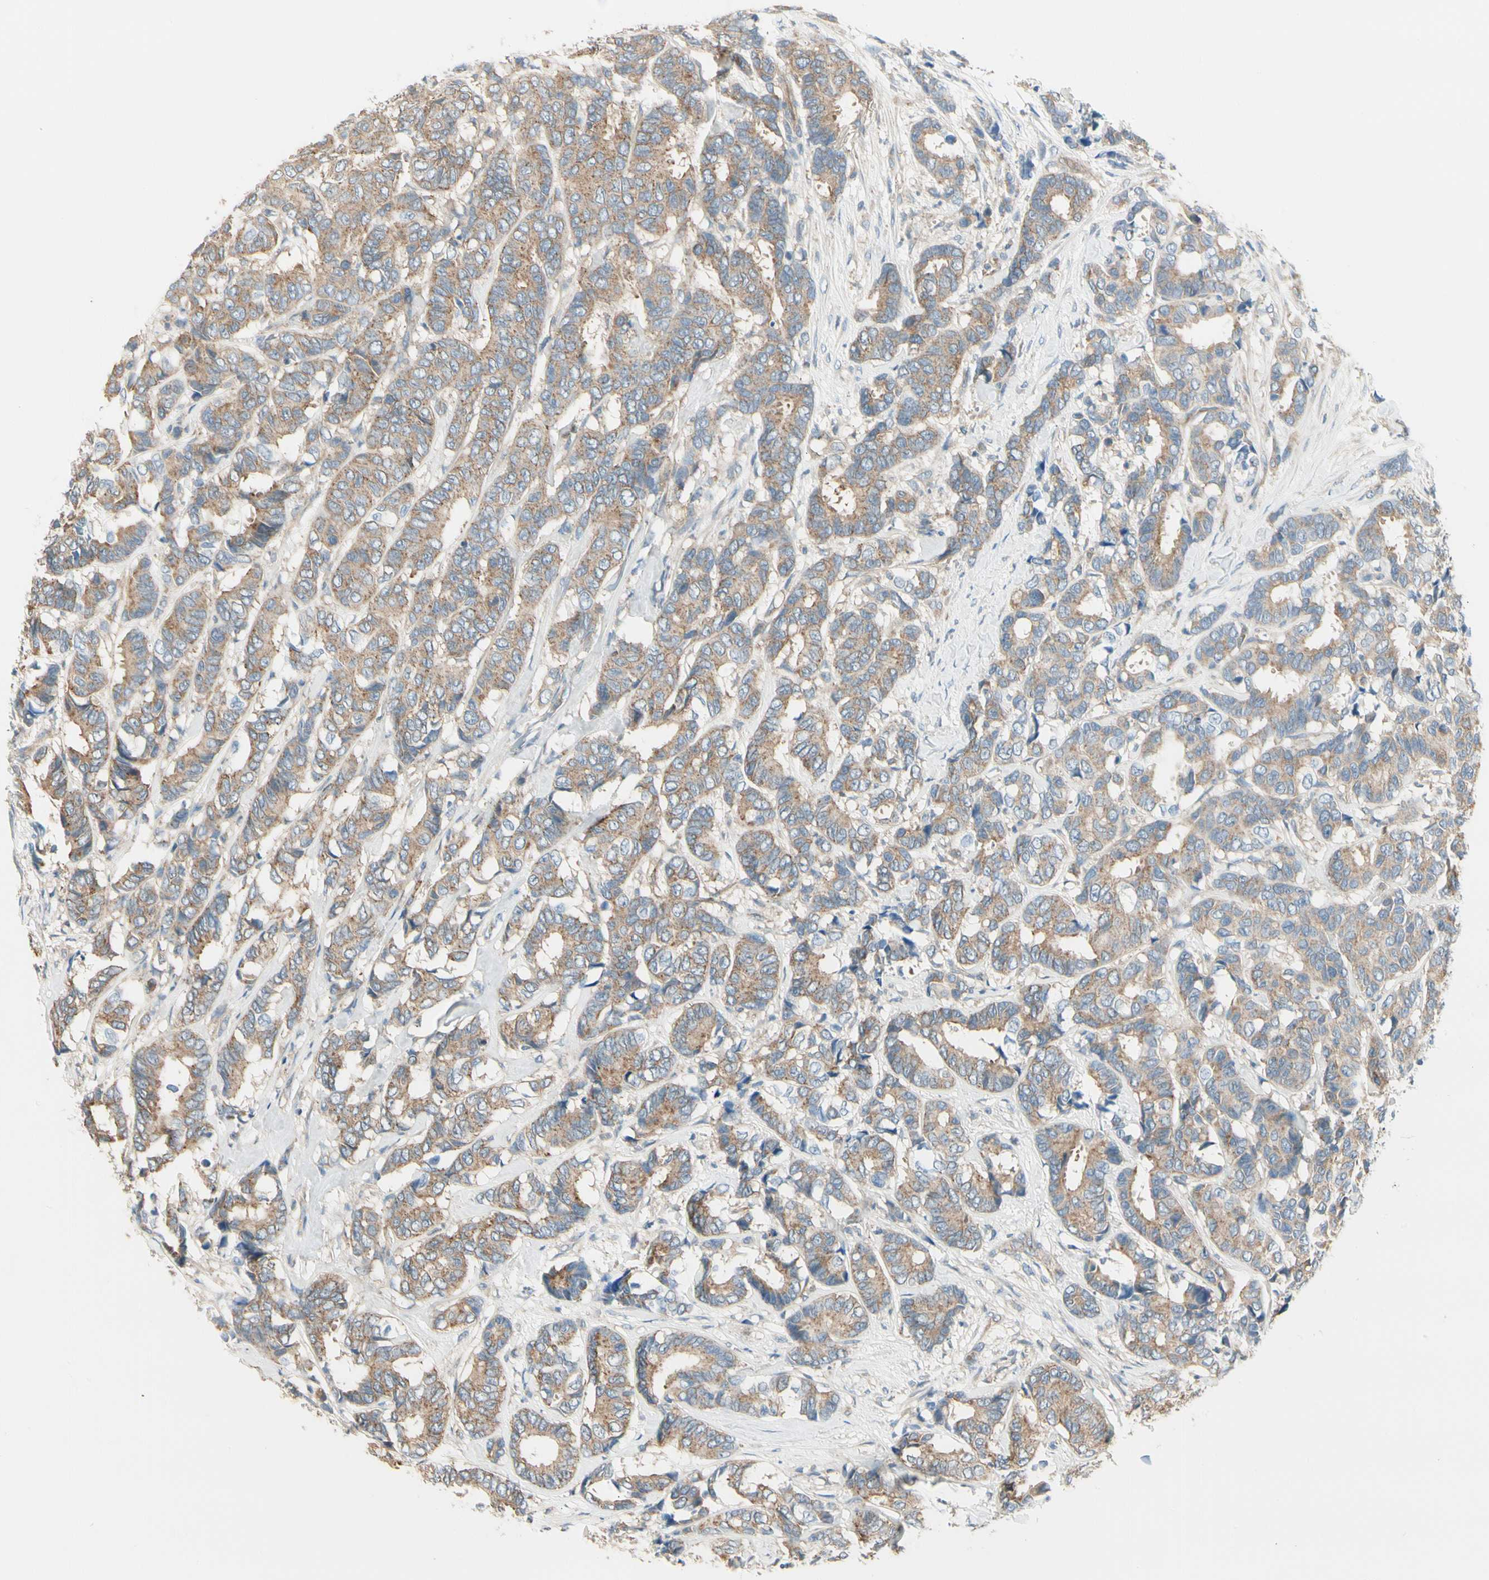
{"staining": {"intensity": "moderate", "quantity": ">75%", "location": "cytoplasmic/membranous"}, "tissue": "breast cancer", "cell_type": "Tumor cells", "image_type": "cancer", "snomed": [{"axis": "morphology", "description": "Duct carcinoma"}, {"axis": "topography", "description": "Breast"}], "caption": "Breast cancer was stained to show a protein in brown. There is medium levels of moderate cytoplasmic/membranous staining in approximately >75% of tumor cells.", "gene": "AGFG1", "patient": {"sex": "female", "age": 87}}